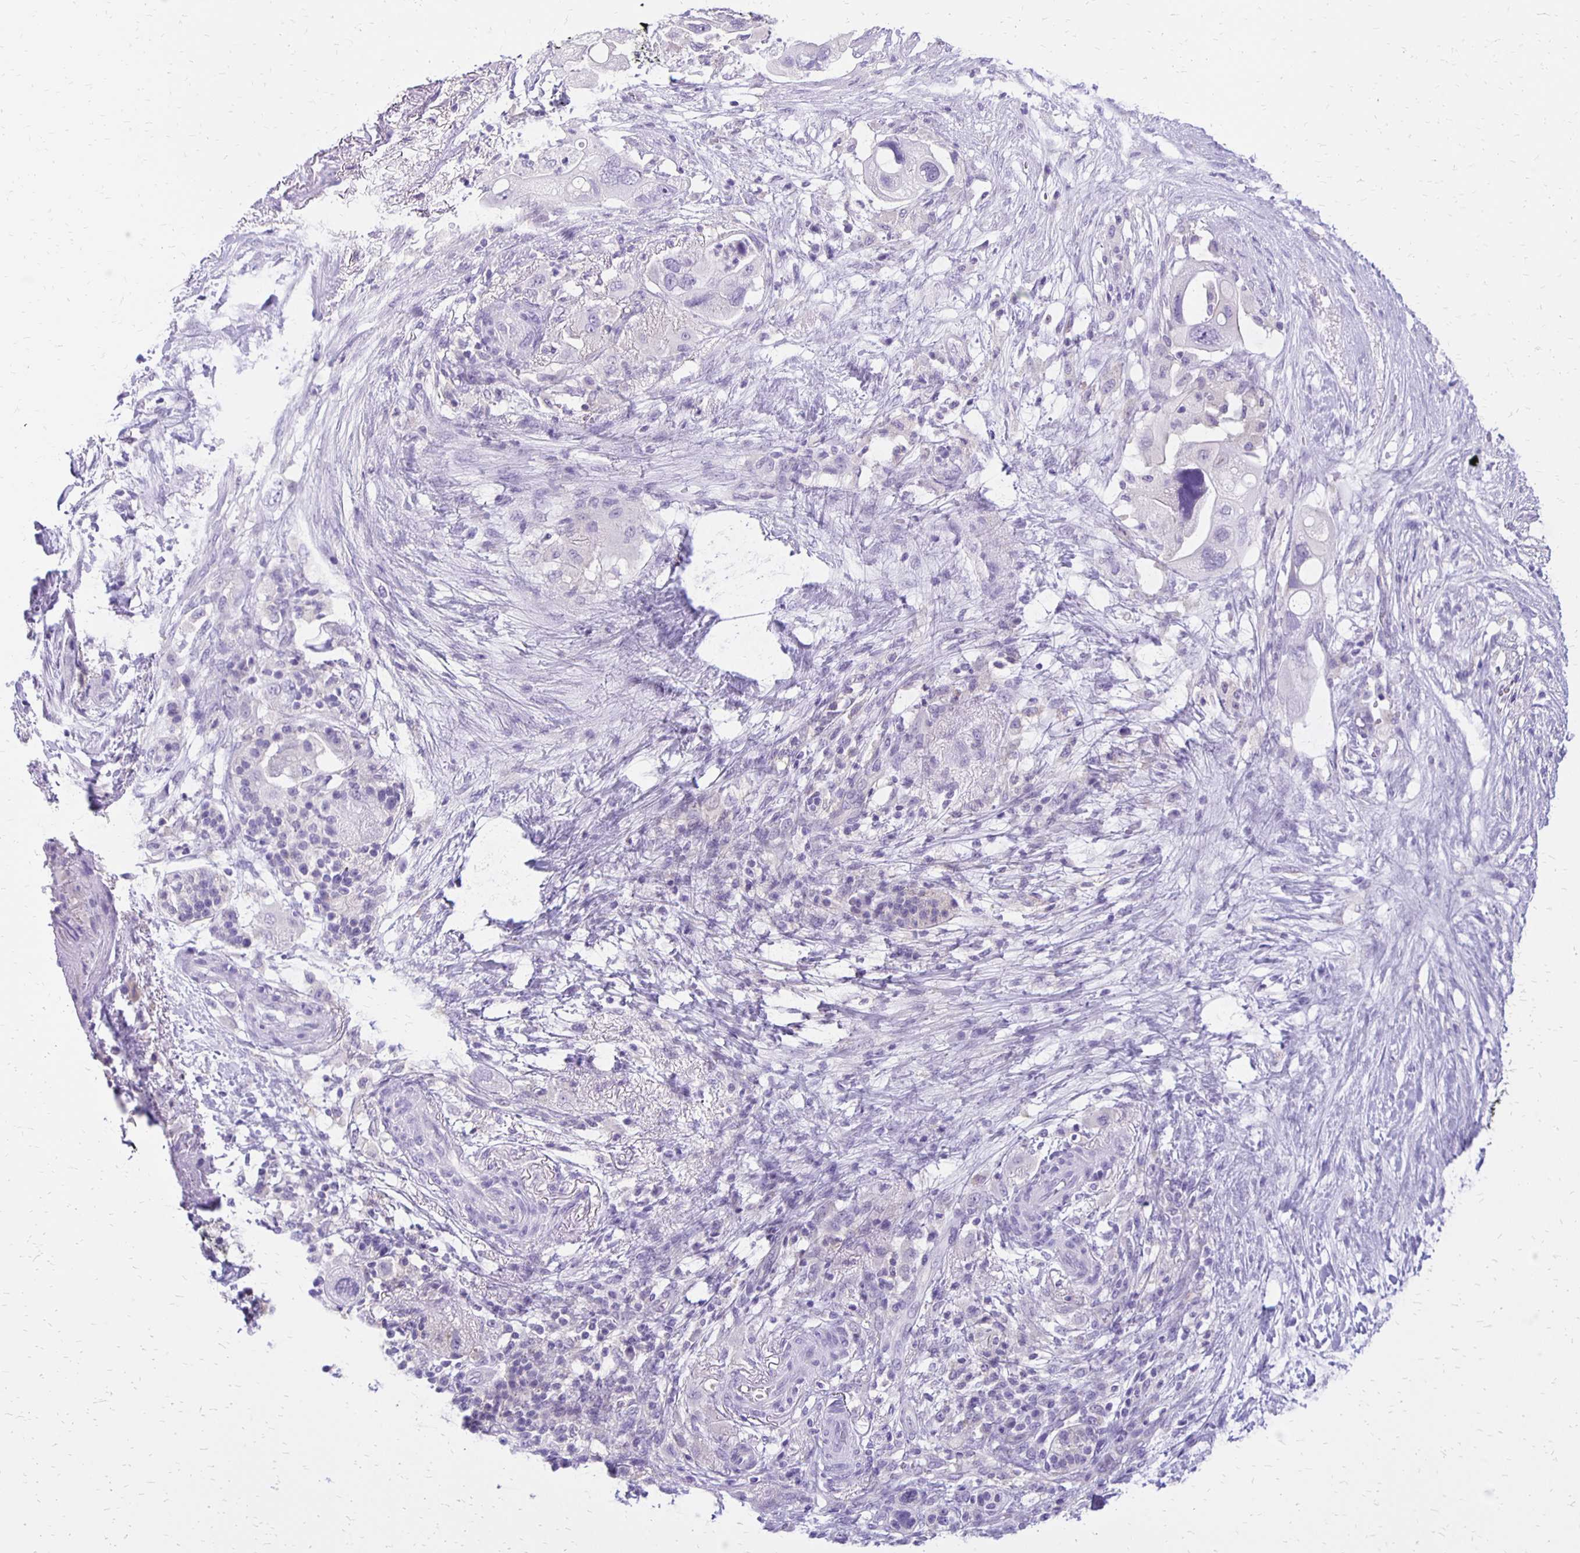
{"staining": {"intensity": "negative", "quantity": "none", "location": "none"}, "tissue": "pancreatic cancer", "cell_type": "Tumor cells", "image_type": "cancer", "snomed": [{"axis": "morphology", "description": "Adenocarcinoma, NOS"}, {"axis": "topography", "description": "Pancreas"}], "caption": "This is an immunohistochemistry (IHC) photomicrograph of human pancreatic adenocarcinoma. There is no positivity in tumor cells.", "gene": "ANKRD45", "patient": {"sex": "female", "age": 72}}